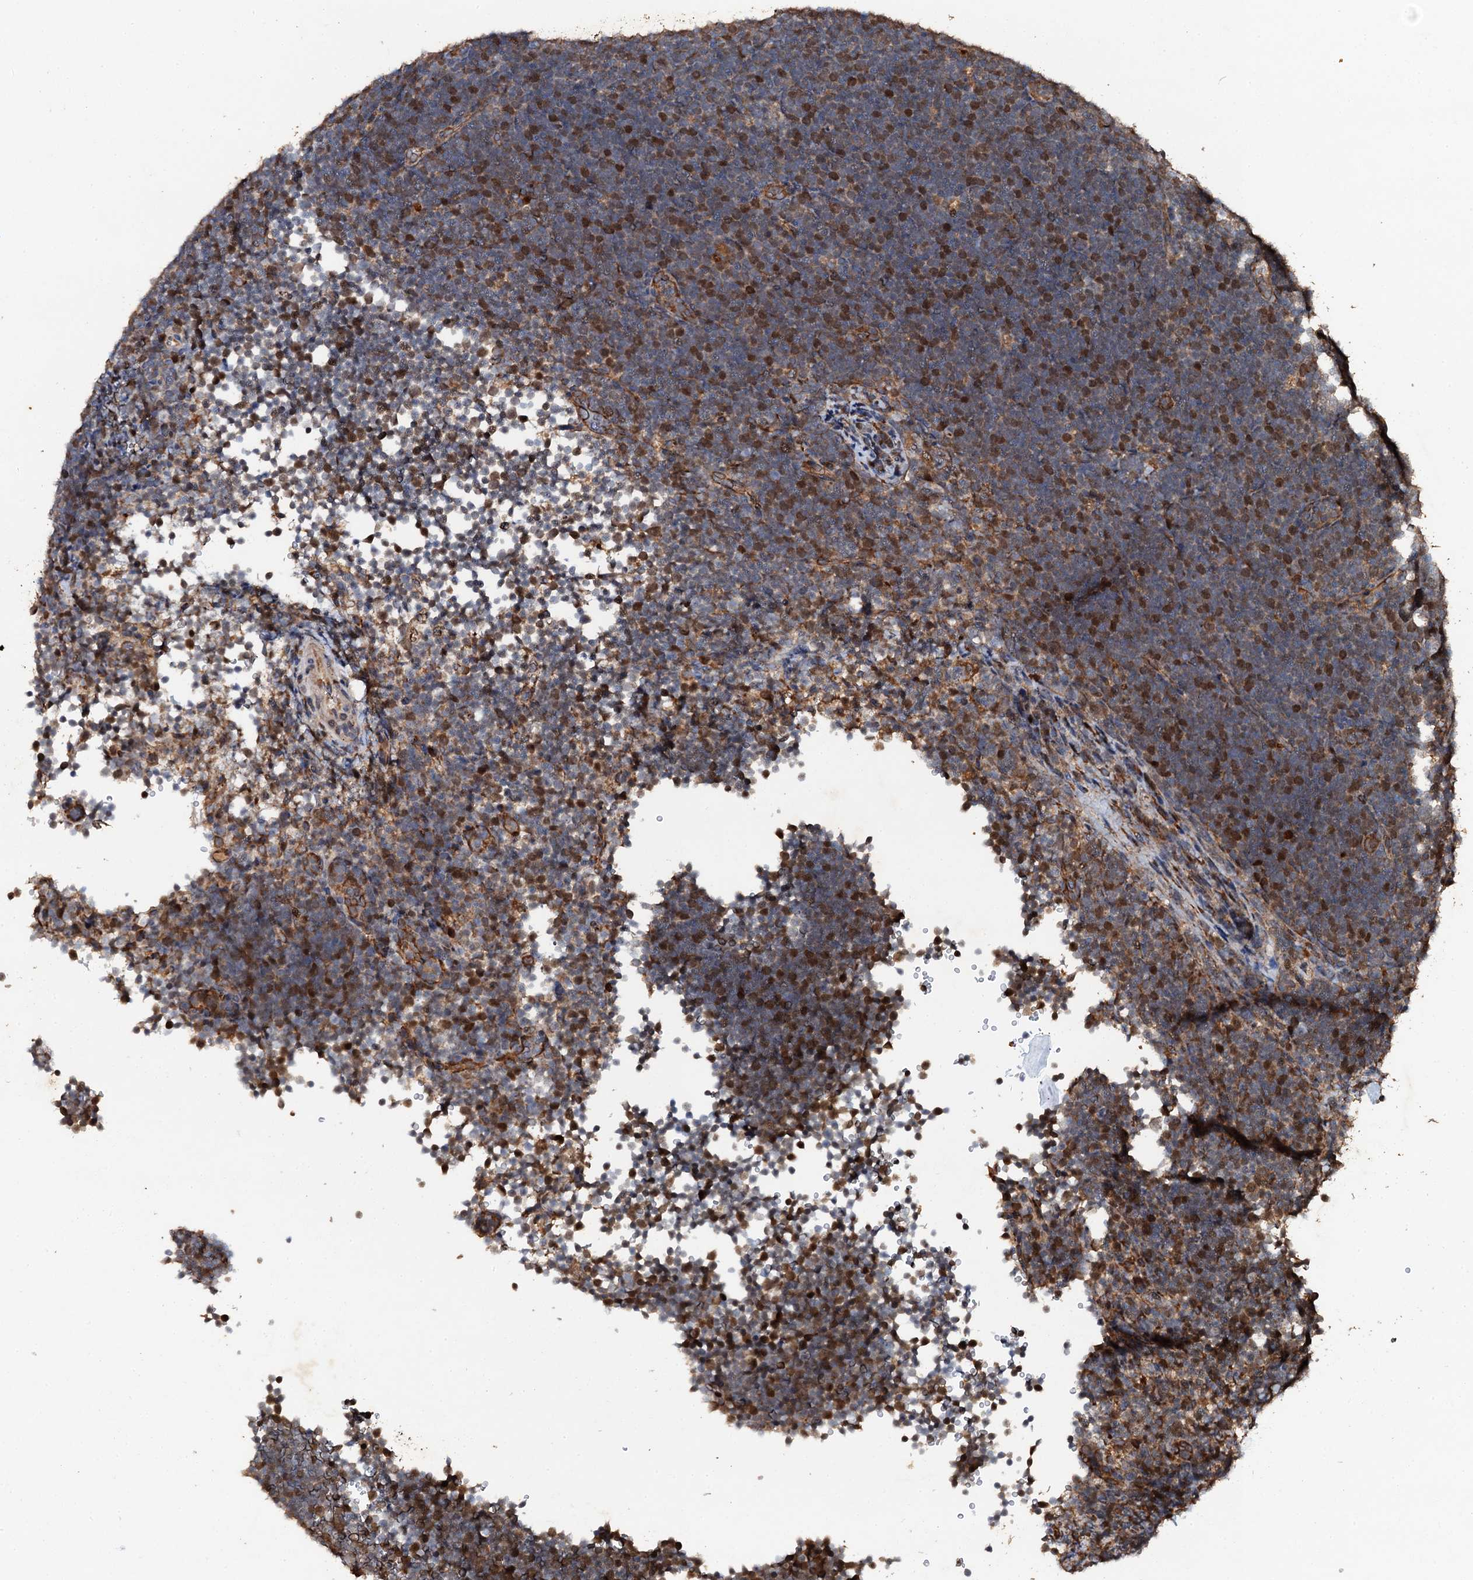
{"staining": {"intensity": "moderate", "quantity": "<25%", "location": "cytoplasmic/membranous"}, "tissue": "lymphoma", "cell_type": "Tumor cells", "image_type": "cancer", "snomed": [{"axis": "morphology", "description": "Malignant lymphoma, non-Hodgkin's type, High grade"}, {"axis": "topography", "description": "Lymph node"}], "caption": "A low amount of moderate cytoplasmic/membranous expression is seen in approximately <25% of tumor cells in lymphoma tissue.", "gene": "ADAMTS10", "patient": {"sex": "male", "age": 13}}